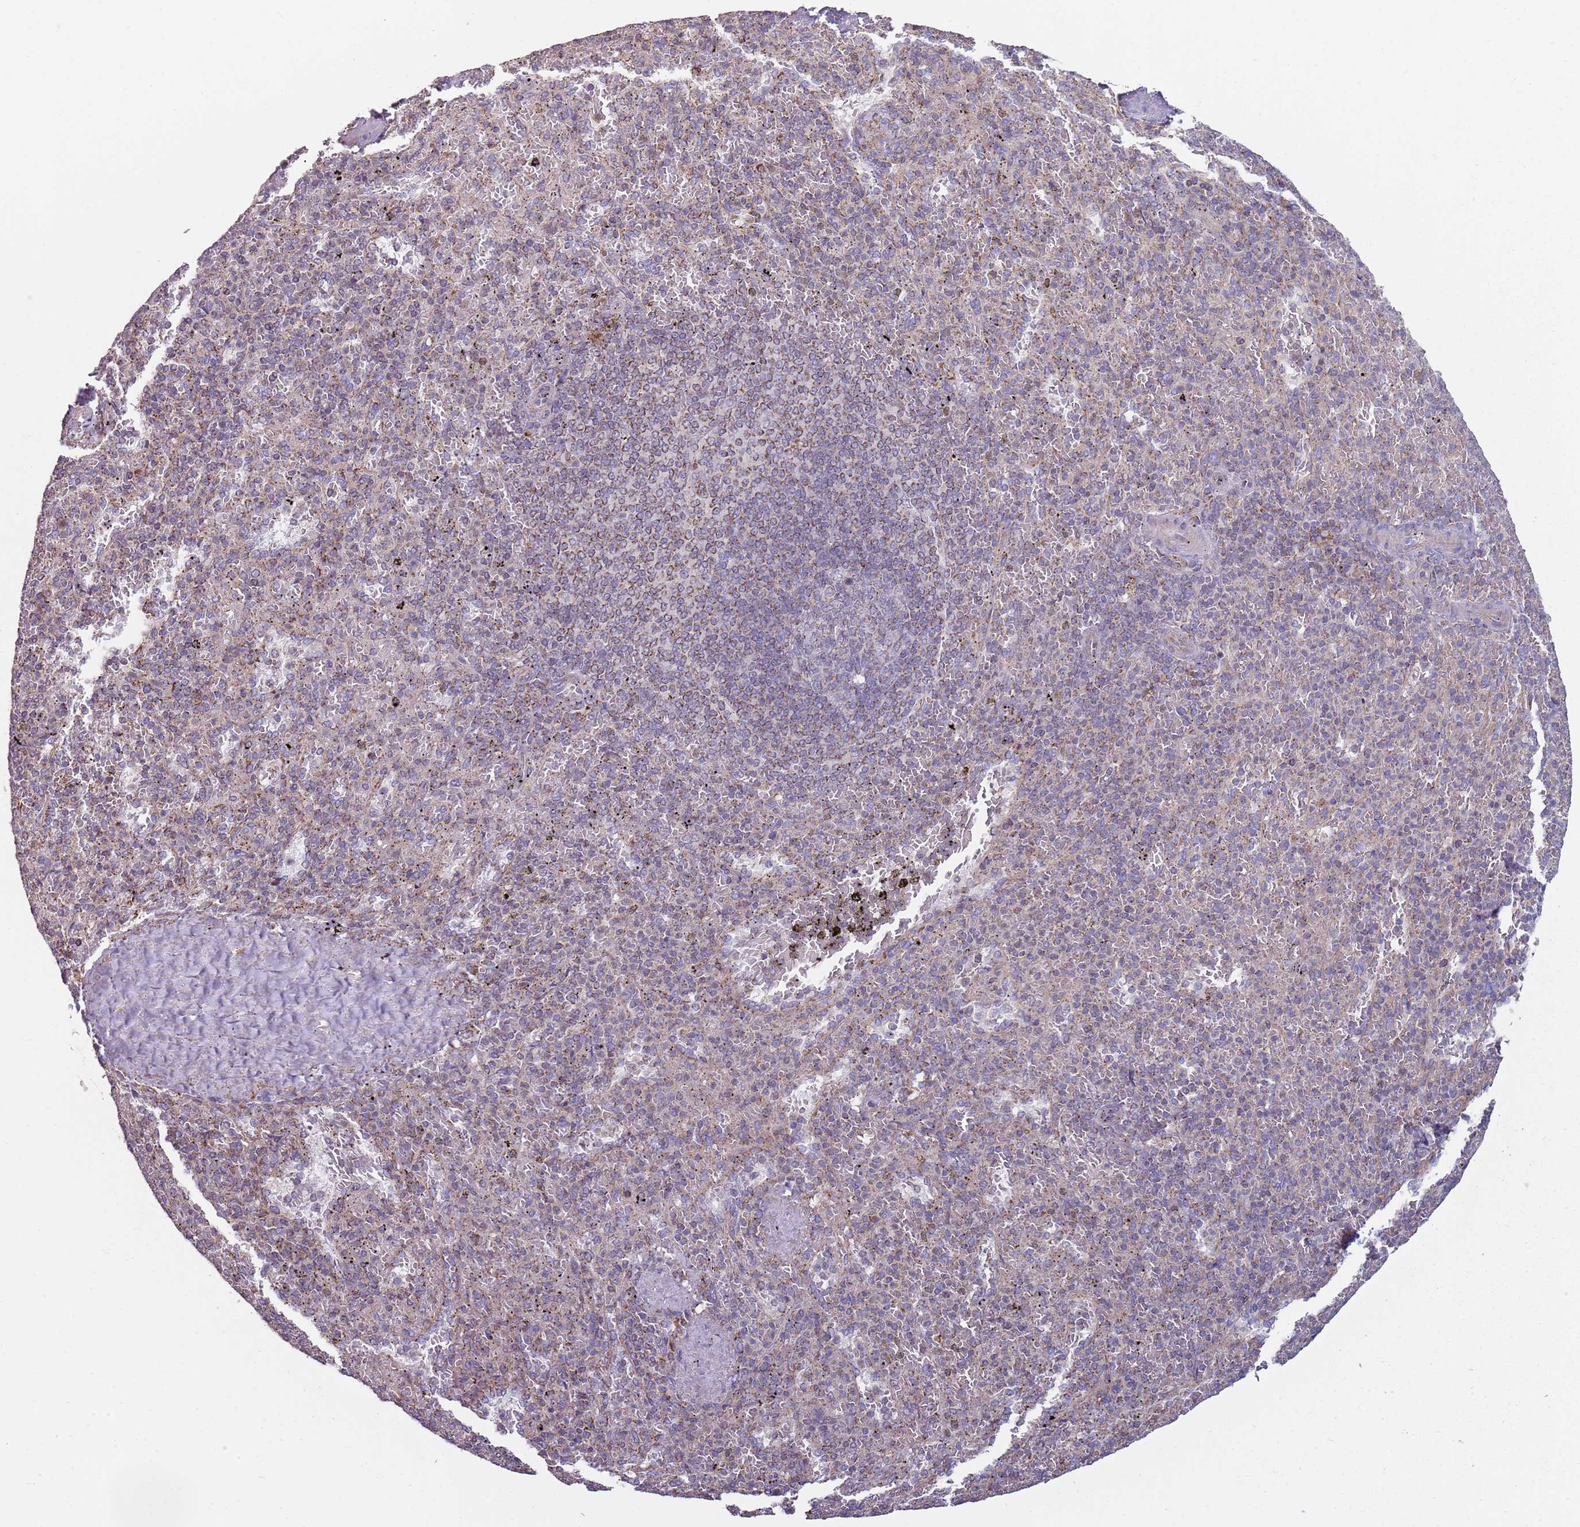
{"staining": {"intensity": "weak", "quantity": "<25%", "location": "cytoplasmic/membranous"}, "tissue": "spleen", "cell_type": "Cells in red pulp", "image_type": "normal", "snomed": [{"axis": "morphology", "description": "Normal tissue, NOS"}, {"axis": "topography", "description": "Spleen"}], "caption": "This is a micrograph of IHC staining of unremarkable spleen, which shows no positivity in cells in red pulp.", "gene": "GAS8", "patient": {"sex": "male", "age": 82}}